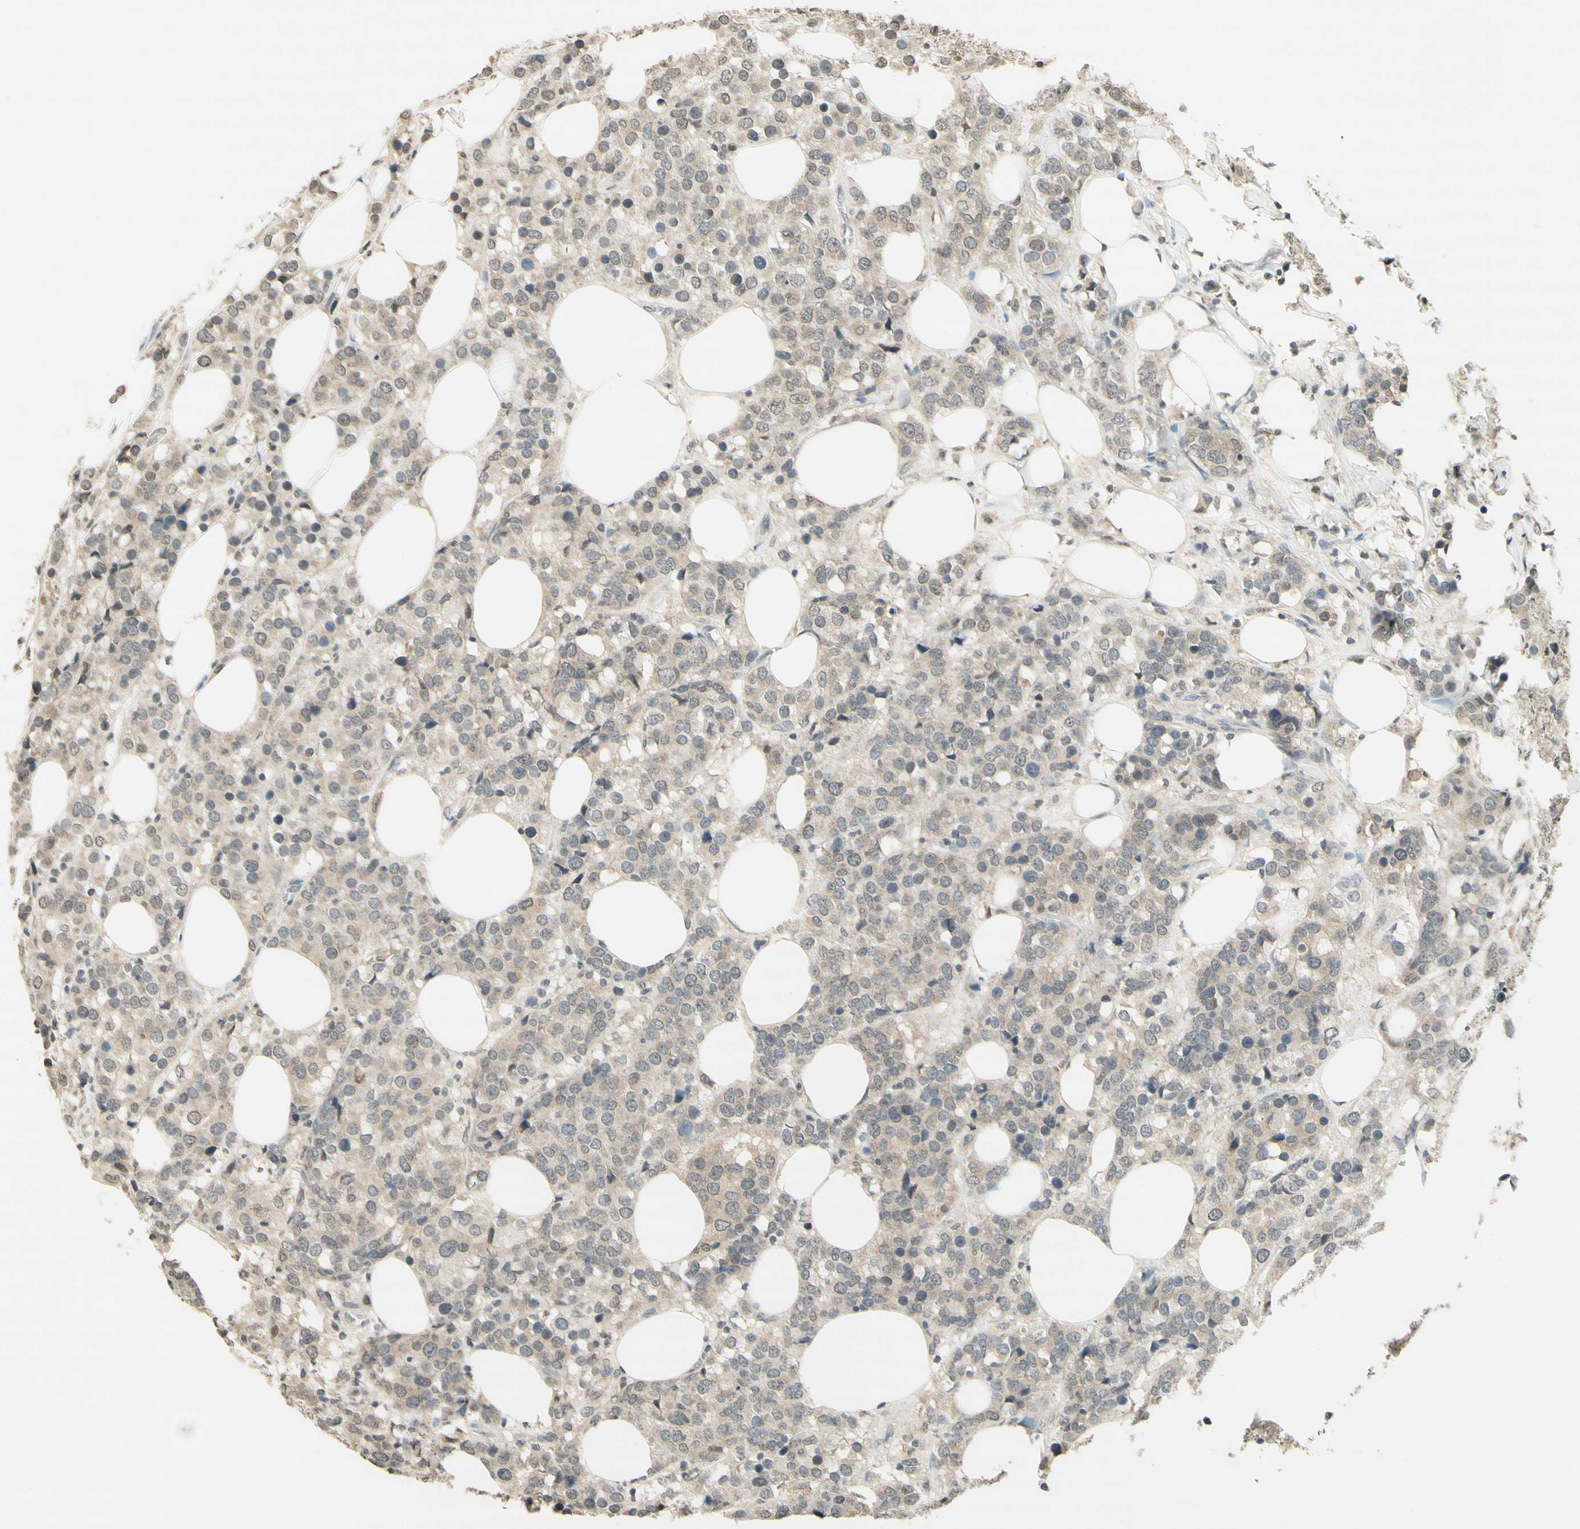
{"staining": {"intensity": "weak", "quantity": ">75%", "location": "cytoplasmic/membranous"}, "tissue": "breast cancer", "cell_type": "Tumor cells", "image_type": "cancer", "snomed": [{"axis": "morphology", "description": "Lobular carcinoma"}, {"axis": "topography", "description": "Breast"}], "caption": "A brown stain shows weak cytoplasmic/membranous expression of a protein in breast cancer (lobular carcinoma) tumor cells. (DAB = brown stain, brightfield microscopy at high magnification).", "gene": "GLI1", "patient": {"sex": "female", "age": 59}}